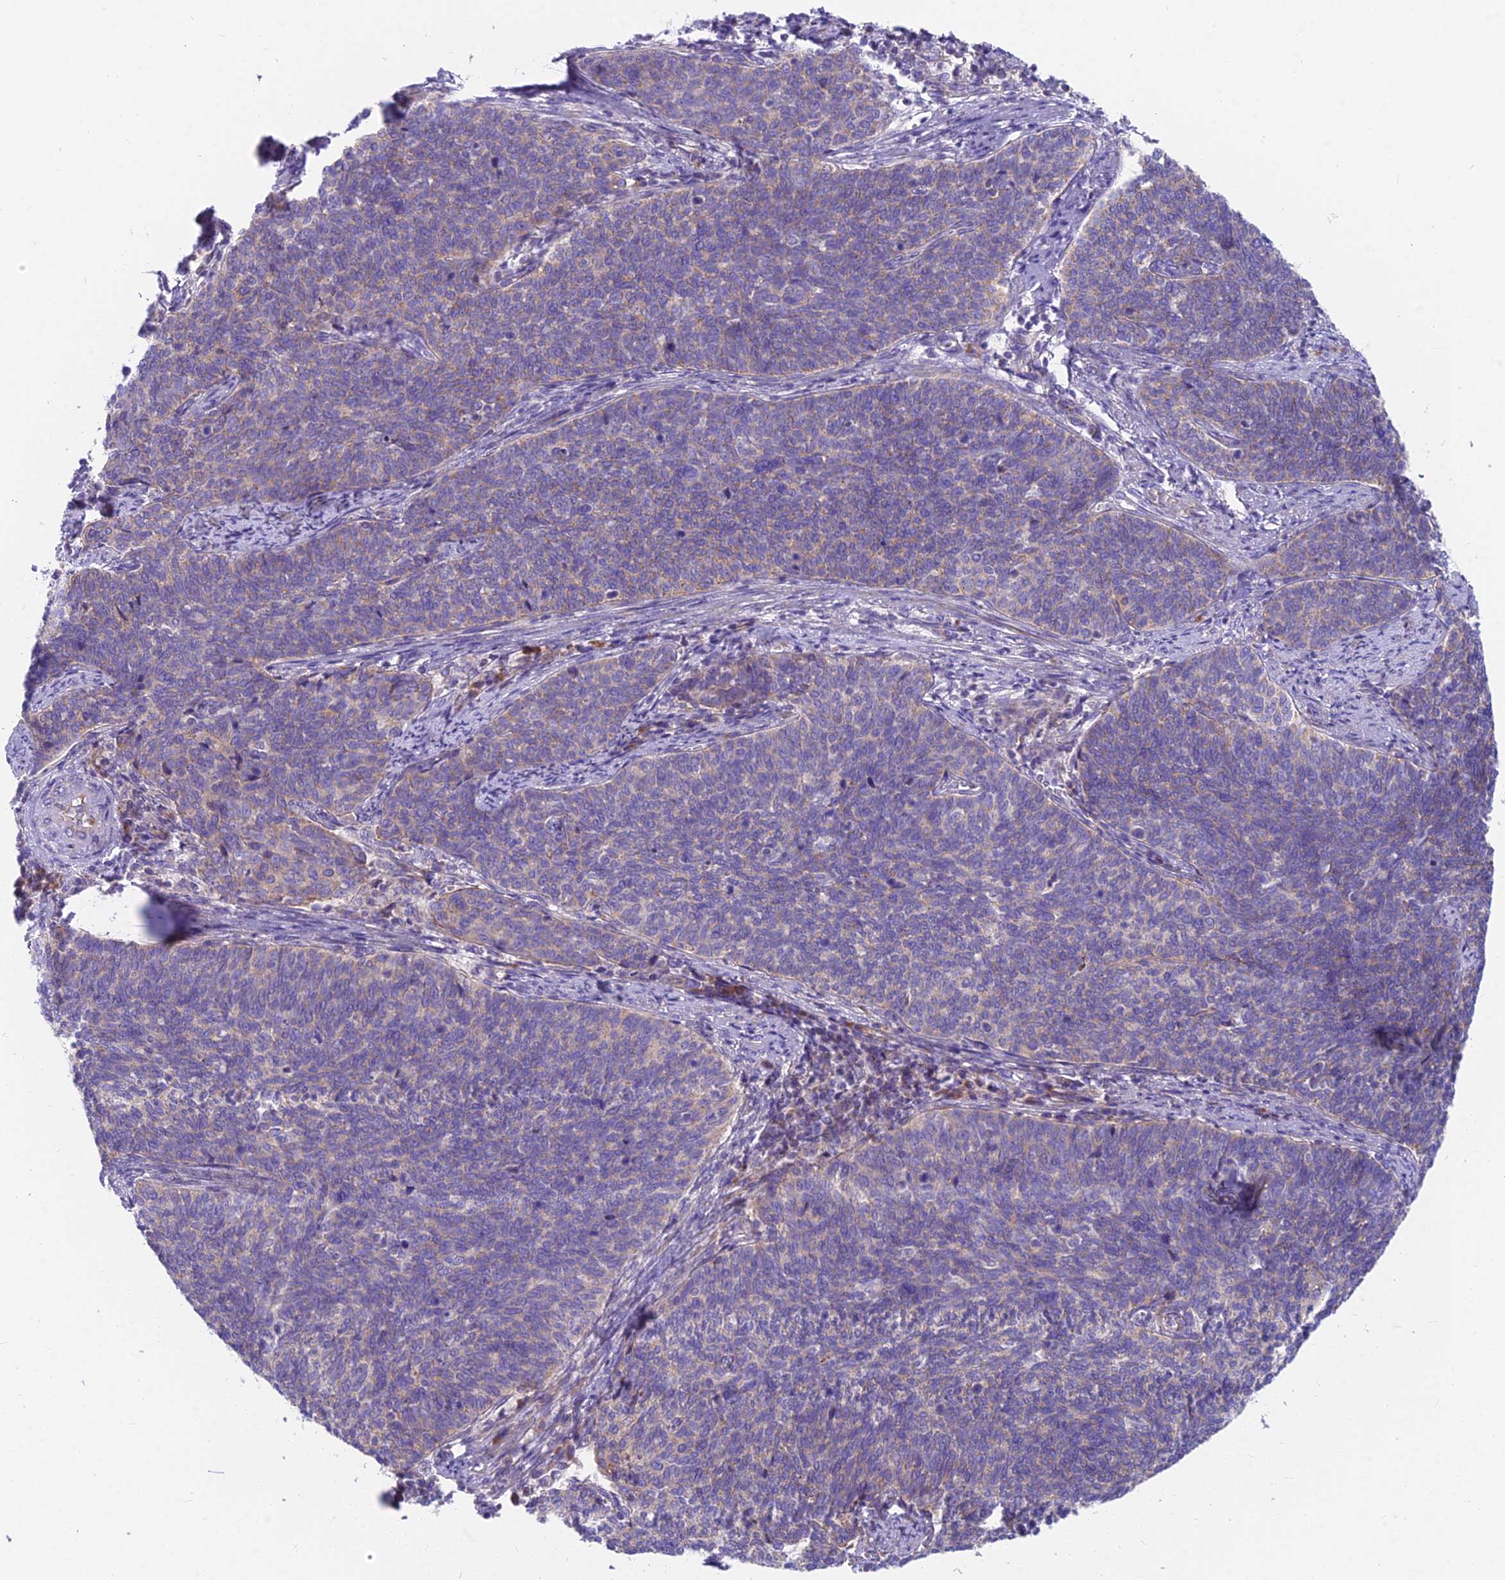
{"staining": {"intensity": "negative", "quantity": "none", "location": "none"}, "tissue": "cervical cancer", "cell_type": "Tumor cells", "image_type": "cancer", "snomed": [{"axis": "morphology", "description": "Squamous cell carcinoma, NOS"}, {"axis": "topography", "description": "Cervix"}], "caption": "DAB (3,3'-diaminobenzidine) immunohistochemical staining of human cervical squamous cell carcinoma shows no significant staining in tumor cells.", "gene": "MVB12A", "patient": {"sex": "female", "age": 39}}